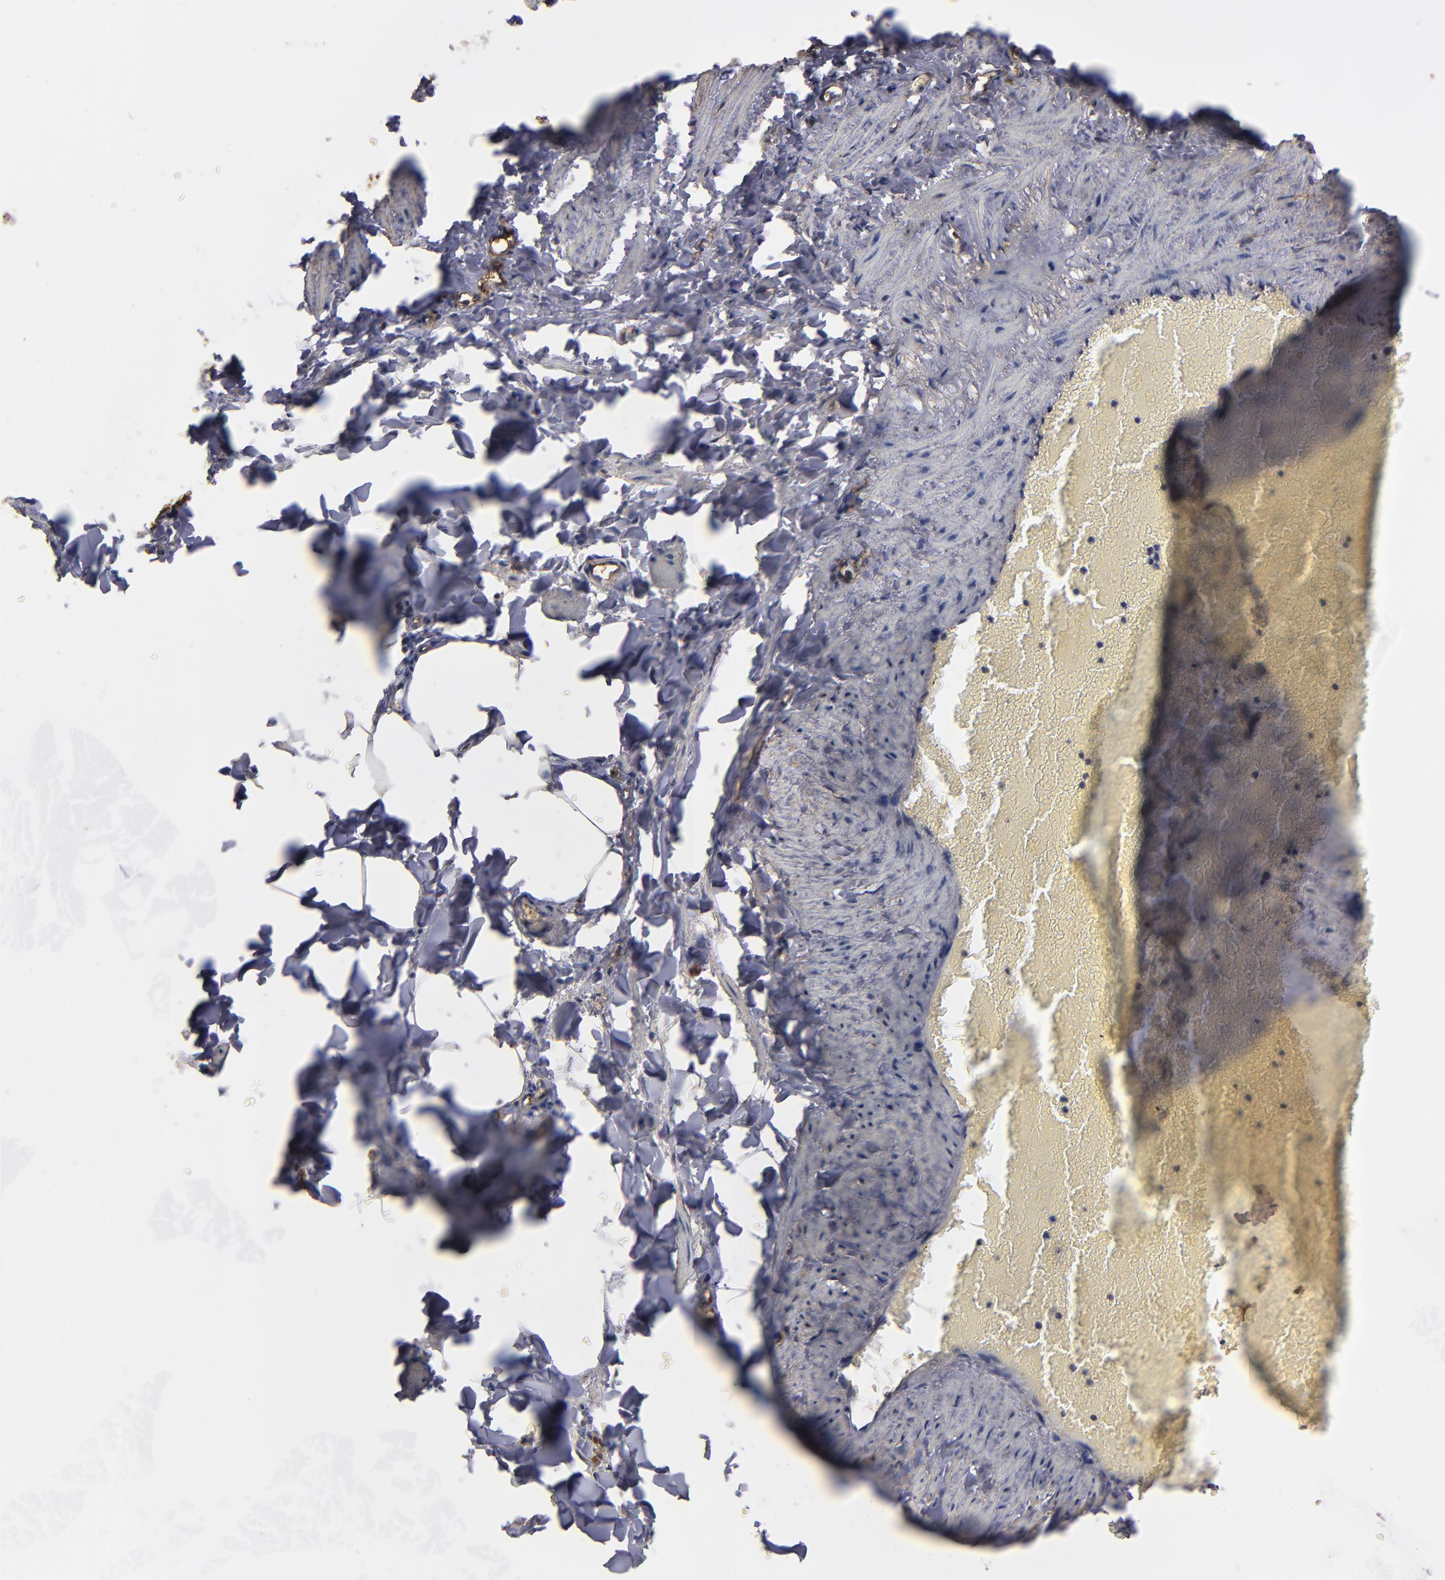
{"staining": {"intensity": "moderate", "quantity": ">75%", "location": "cytoplasmic/membranous"}, "tissue": "adipose tissue", "cell_type": "Adipocytes", "image_type": "normal", "snomed": [{"axis": "morphology", "description": "Normal tissue, NOS"}, {"axis": "topography", "description": "Vascular tissue"}], "caption": "Adipose tissue was stained to show a protein in brown. There is medium levels of moderate cytoplasmic/membranous expression in approximately >75% of adipocytes. The staining was performed using DAB to visualize the protein expression in brown, while the nuclei were stained in blue with hematoxylin (Magnification: 20x).", "gene": "BDKRB1", "patient": {"sex": "male", "age": 41}}